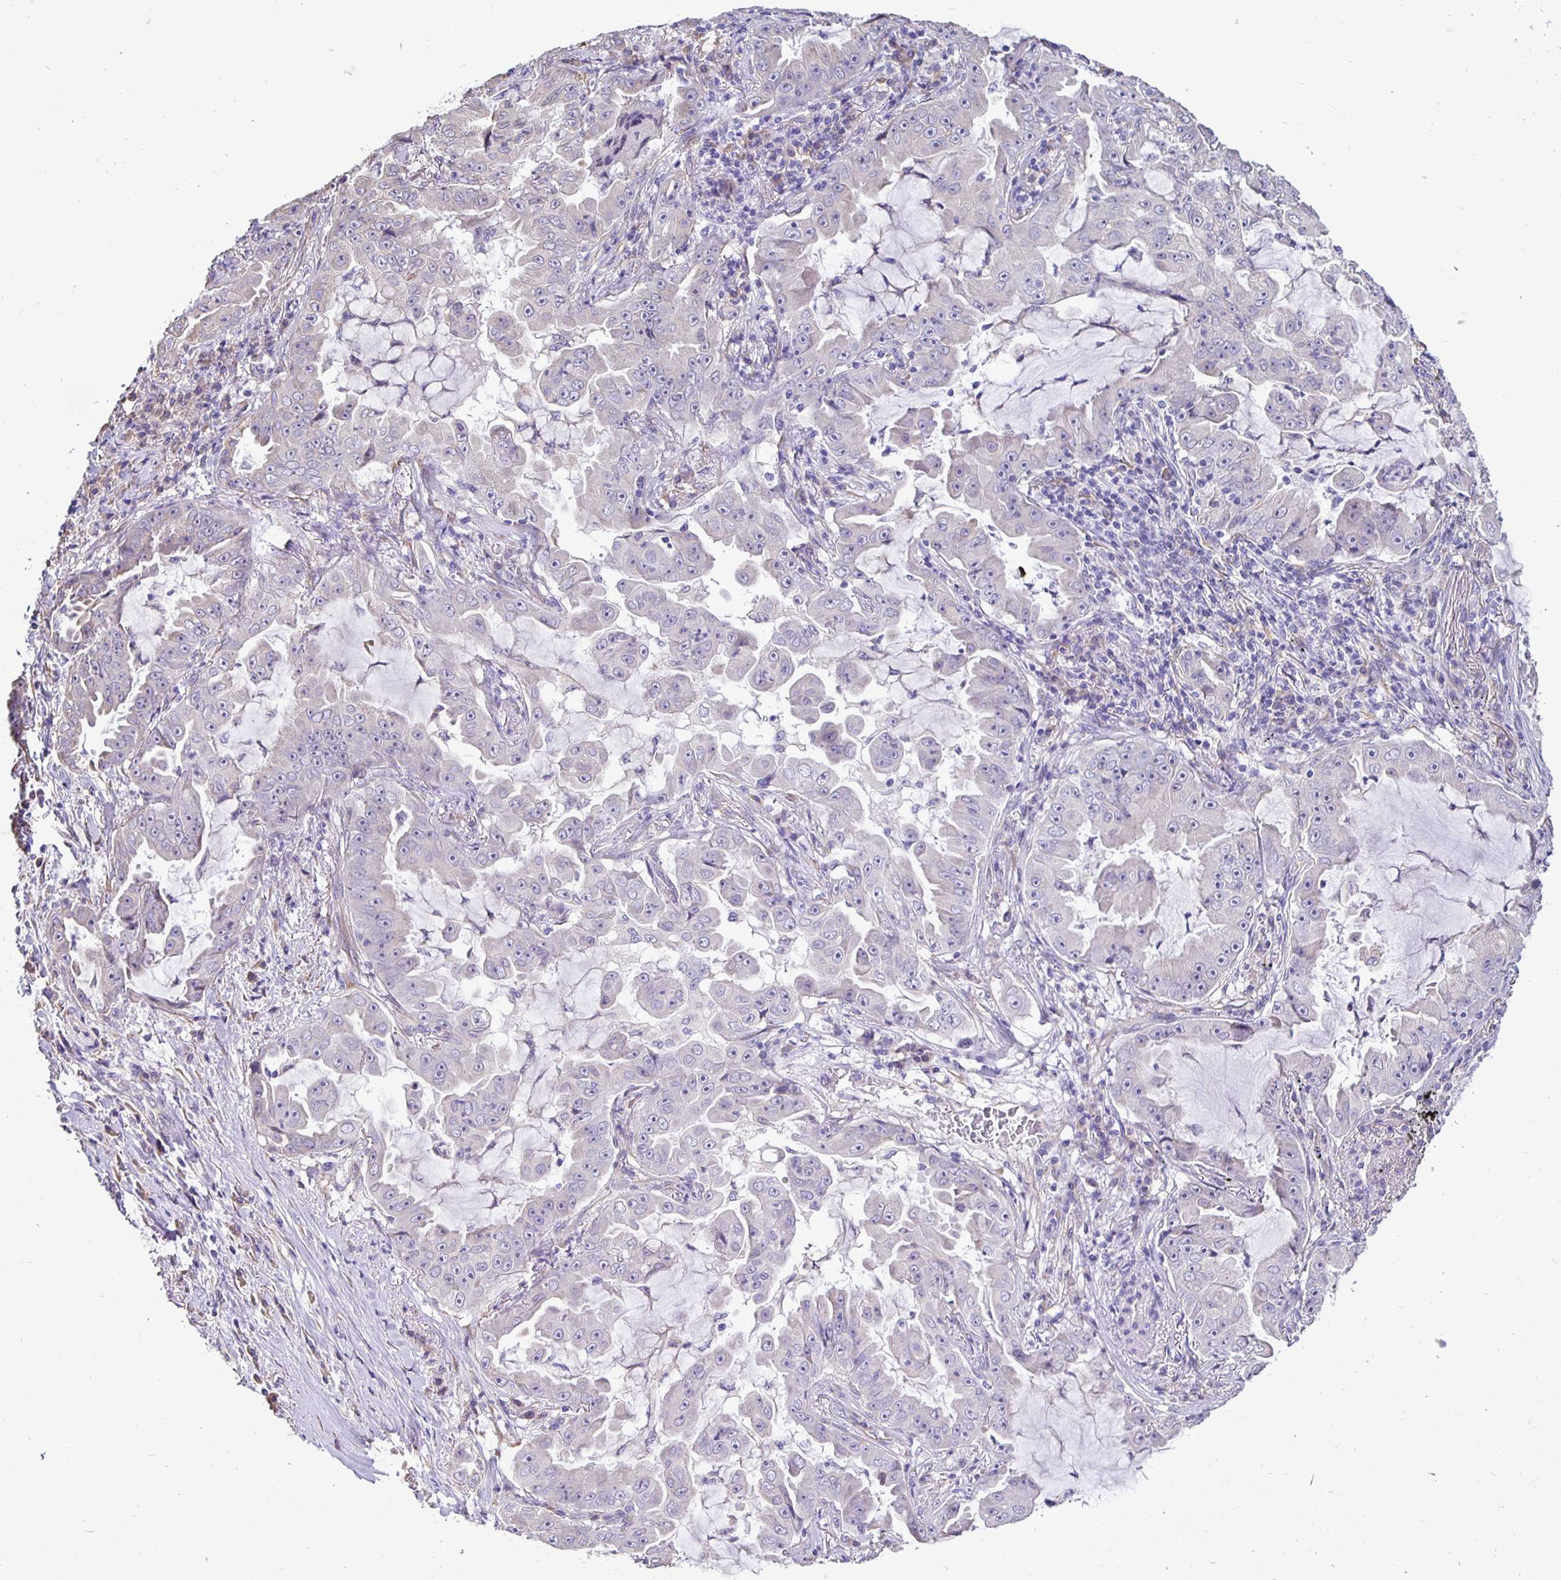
{"staining": {"intensity": "negative", "quantity": "none", "location": "none"}, "tissue": "lung cancer", "cell_type": "Tumor cells", "image_type": "cancer", "snomed": [{"axis": "morphology", "description": "Adenocarcinoma, NOS"}, {"axis": "topography", "description": "Lung"}], "caption": "IHC histopathology image of human adenocarcinoma (lung) stained for a protein (brown), which shows no staining in tumor cells. The staining is performed using DAB brown chromogen with nuclei counter-stained in using hematoxylin.", "gene": "DNAI2", "patient": {"sex": "female", "age": 52}}